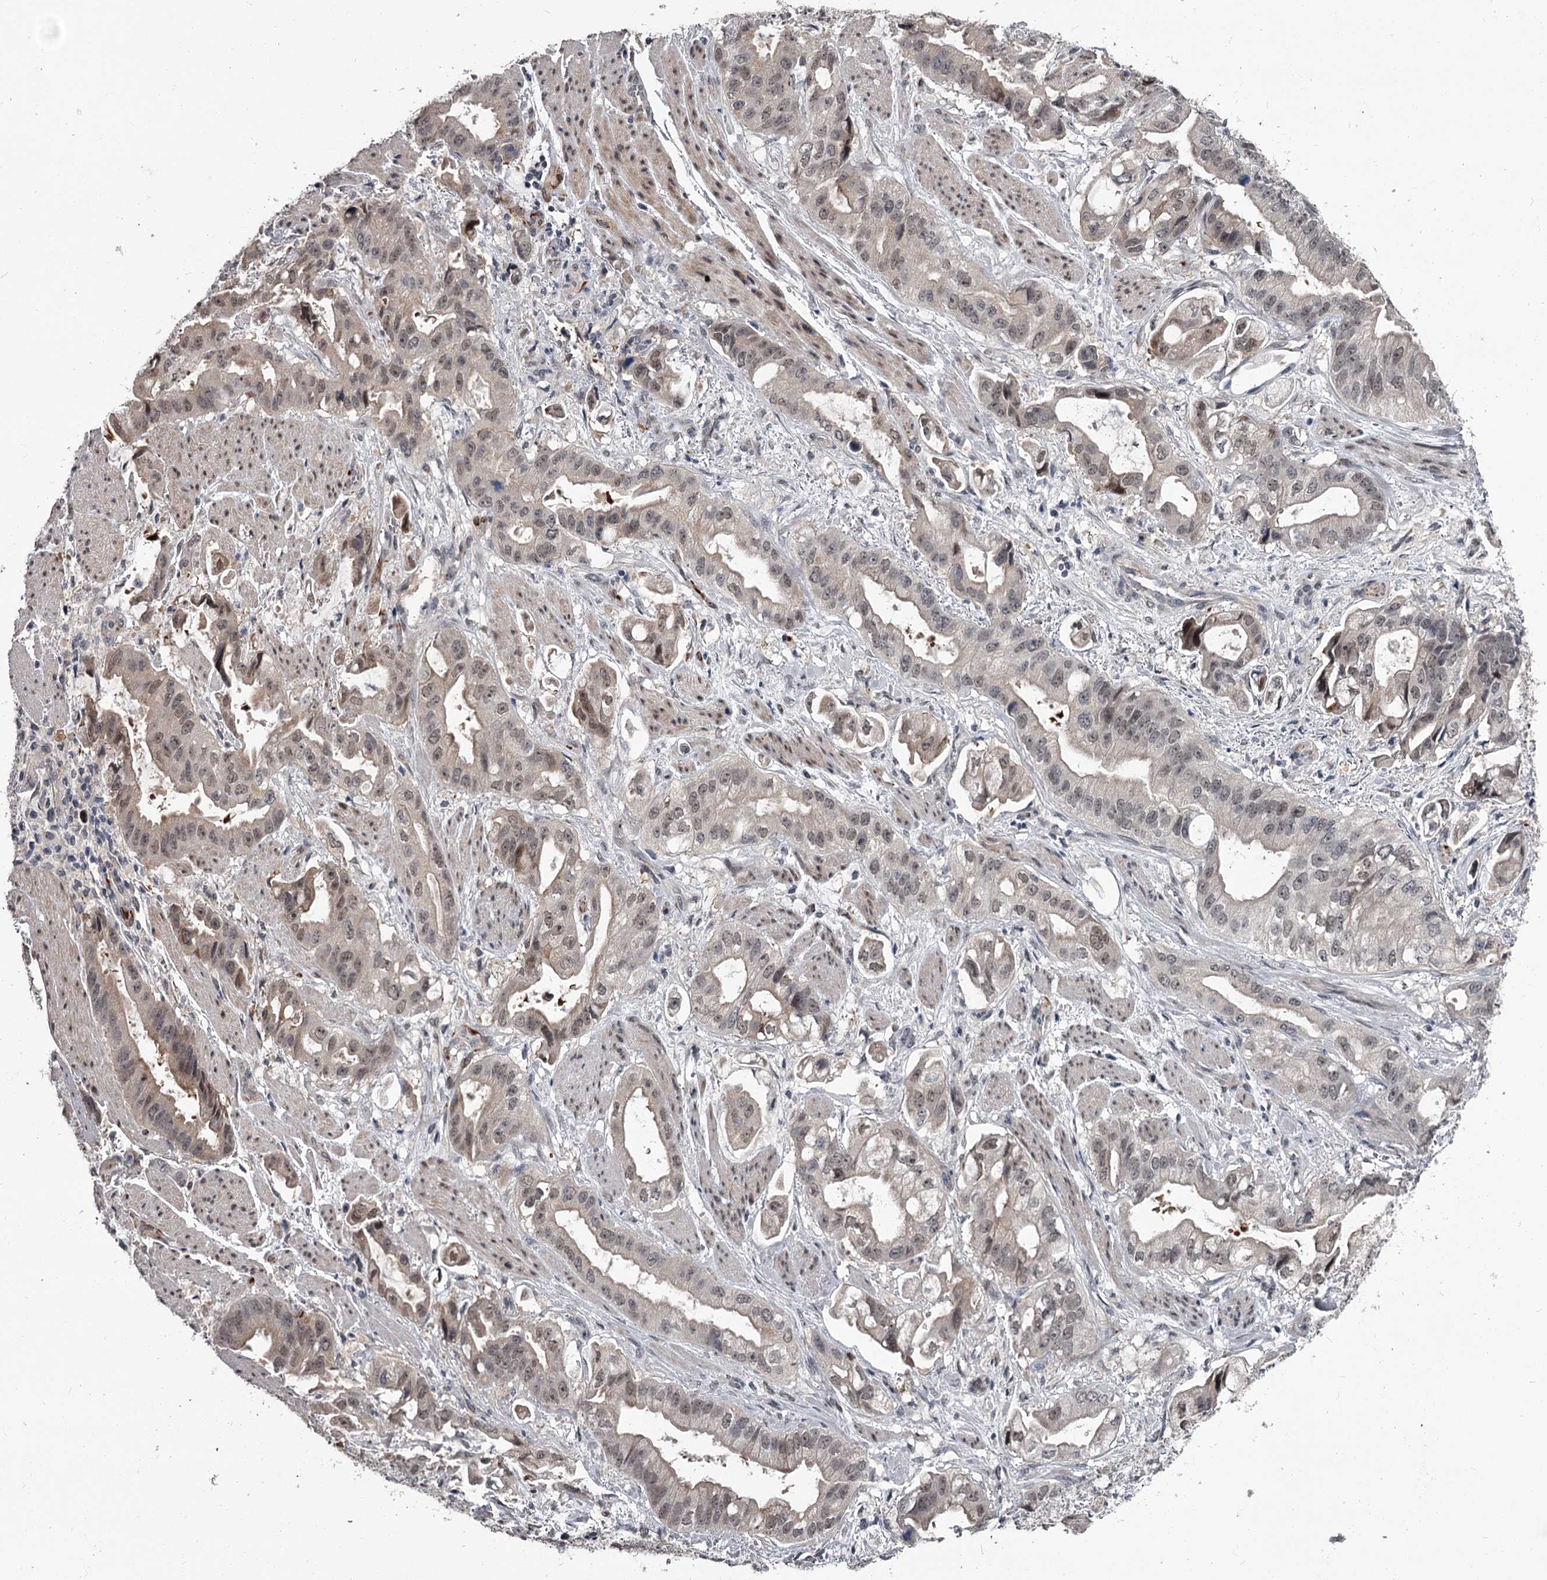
{"staining": {"intensity": "weak", "quantity": ">75%", "location": "nuclear"}, "tissue": "stomach cancer", "cell_type": "Tumor cells", "image_type": "cancer", "snomed": [{"axis": "morphology", "description": "Adenocarcinoma, NOS"}, {"axis": "topography", "description": "Stomach"}], "caption": "This photomicrograph exhibits IHC staining of human stomach cancer (adenocarcinoma), with low weak nuclear staining in approximately >75% of tumor cells.", "gene": "PRPF40B", "patient": {"sex": "male", "age": 62}}